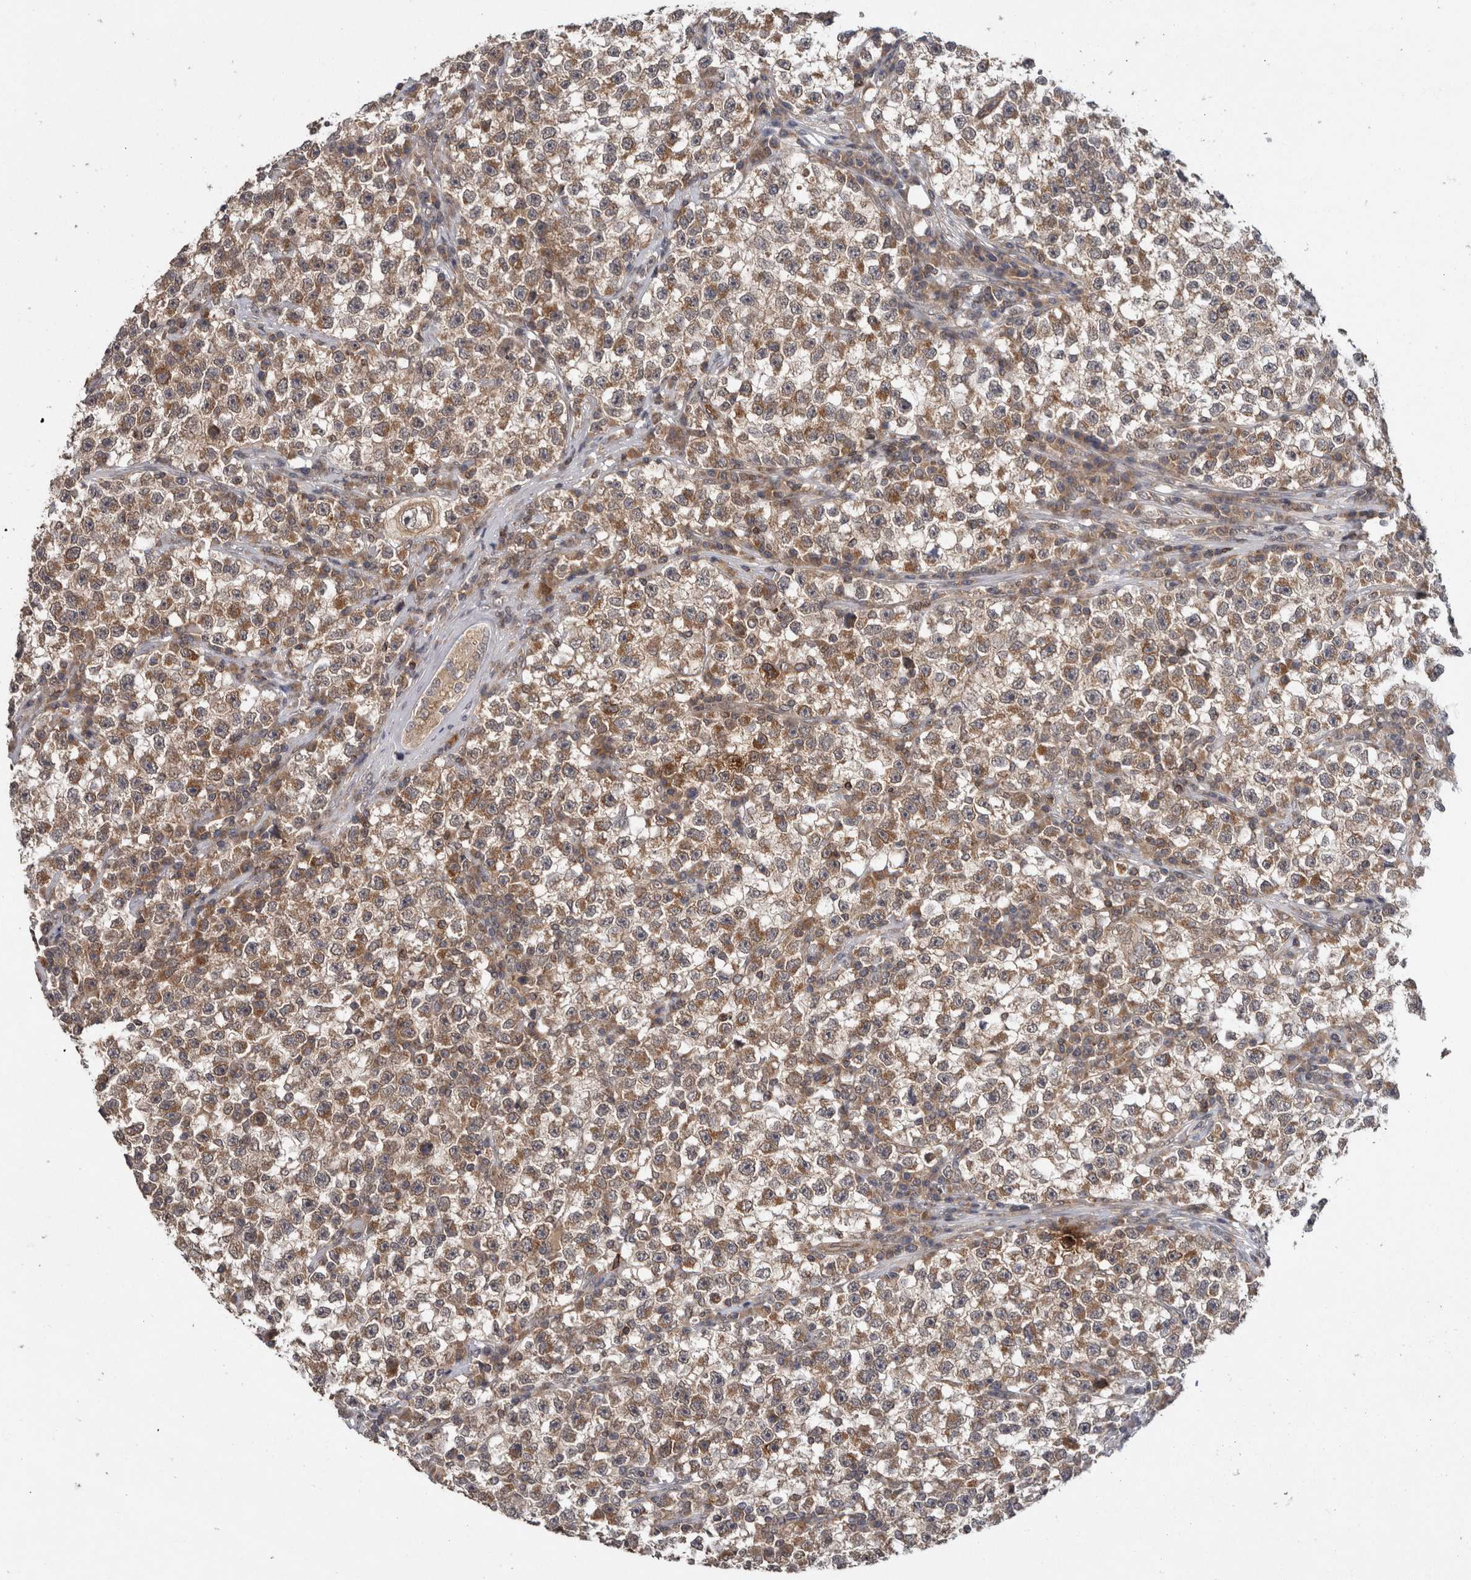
{"staining": {"intensity": "weak", "quantity": ">75%", "location": "cytoplasmic/membranous"}, "tissue": "testis cancer", "cell_type": "Tumor cells", "image_type": "cancer", "snomed": [{"axis": "morphology", "description": "Seminoma, NOS"}, {"axis": "topography", "description": "Testis"}], "caption": "About >75% of tumor cells in testis seminoma reveal weak cytoplasmic/membranous protein positivity as visualized by brown immunohistochemical staining.", "gene": "HMOX2", "patient": {"sex": "male", "age": 22}}